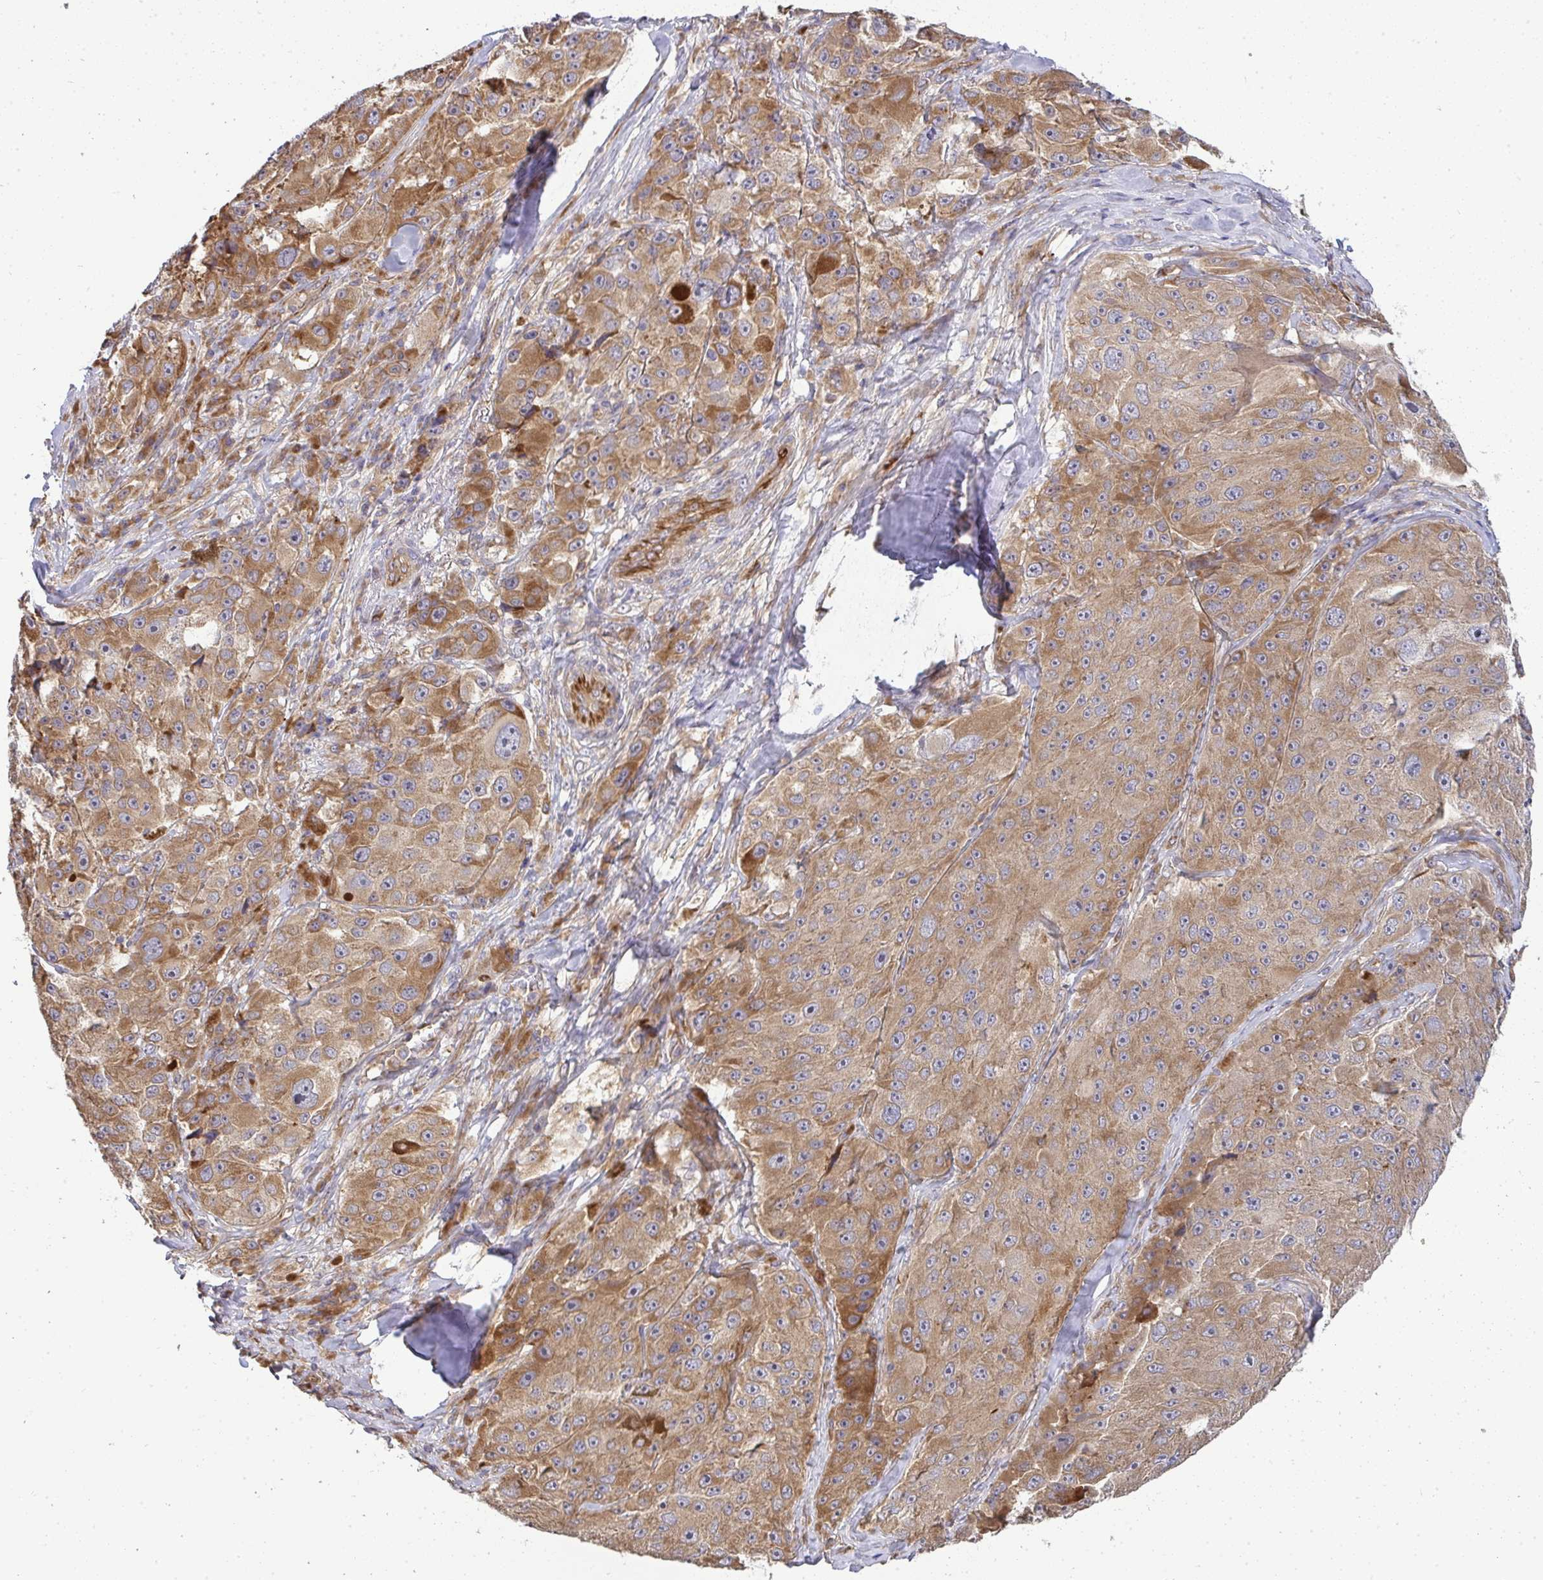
{"staining": {"intensity": "moderate", "quantity": ">75%", "location": "cytoplasmic/membranous"}, "tissue": "melanoma", "cell_type": "Tumor cells", "image_type": "cancer", "snomed": [{"axis": "morphology", "description": "Malignant melanoma, Metastatic site"}, {"axis": "topography", "description": "Lymph node"}], "caption": "The immunohistochemical stain highlights moderate cytoplasmic/membranous staining in tumor cells of melanoma tissue.", "gene": "B4GALT6", "patient": {"sex": "male", "age": 62}}